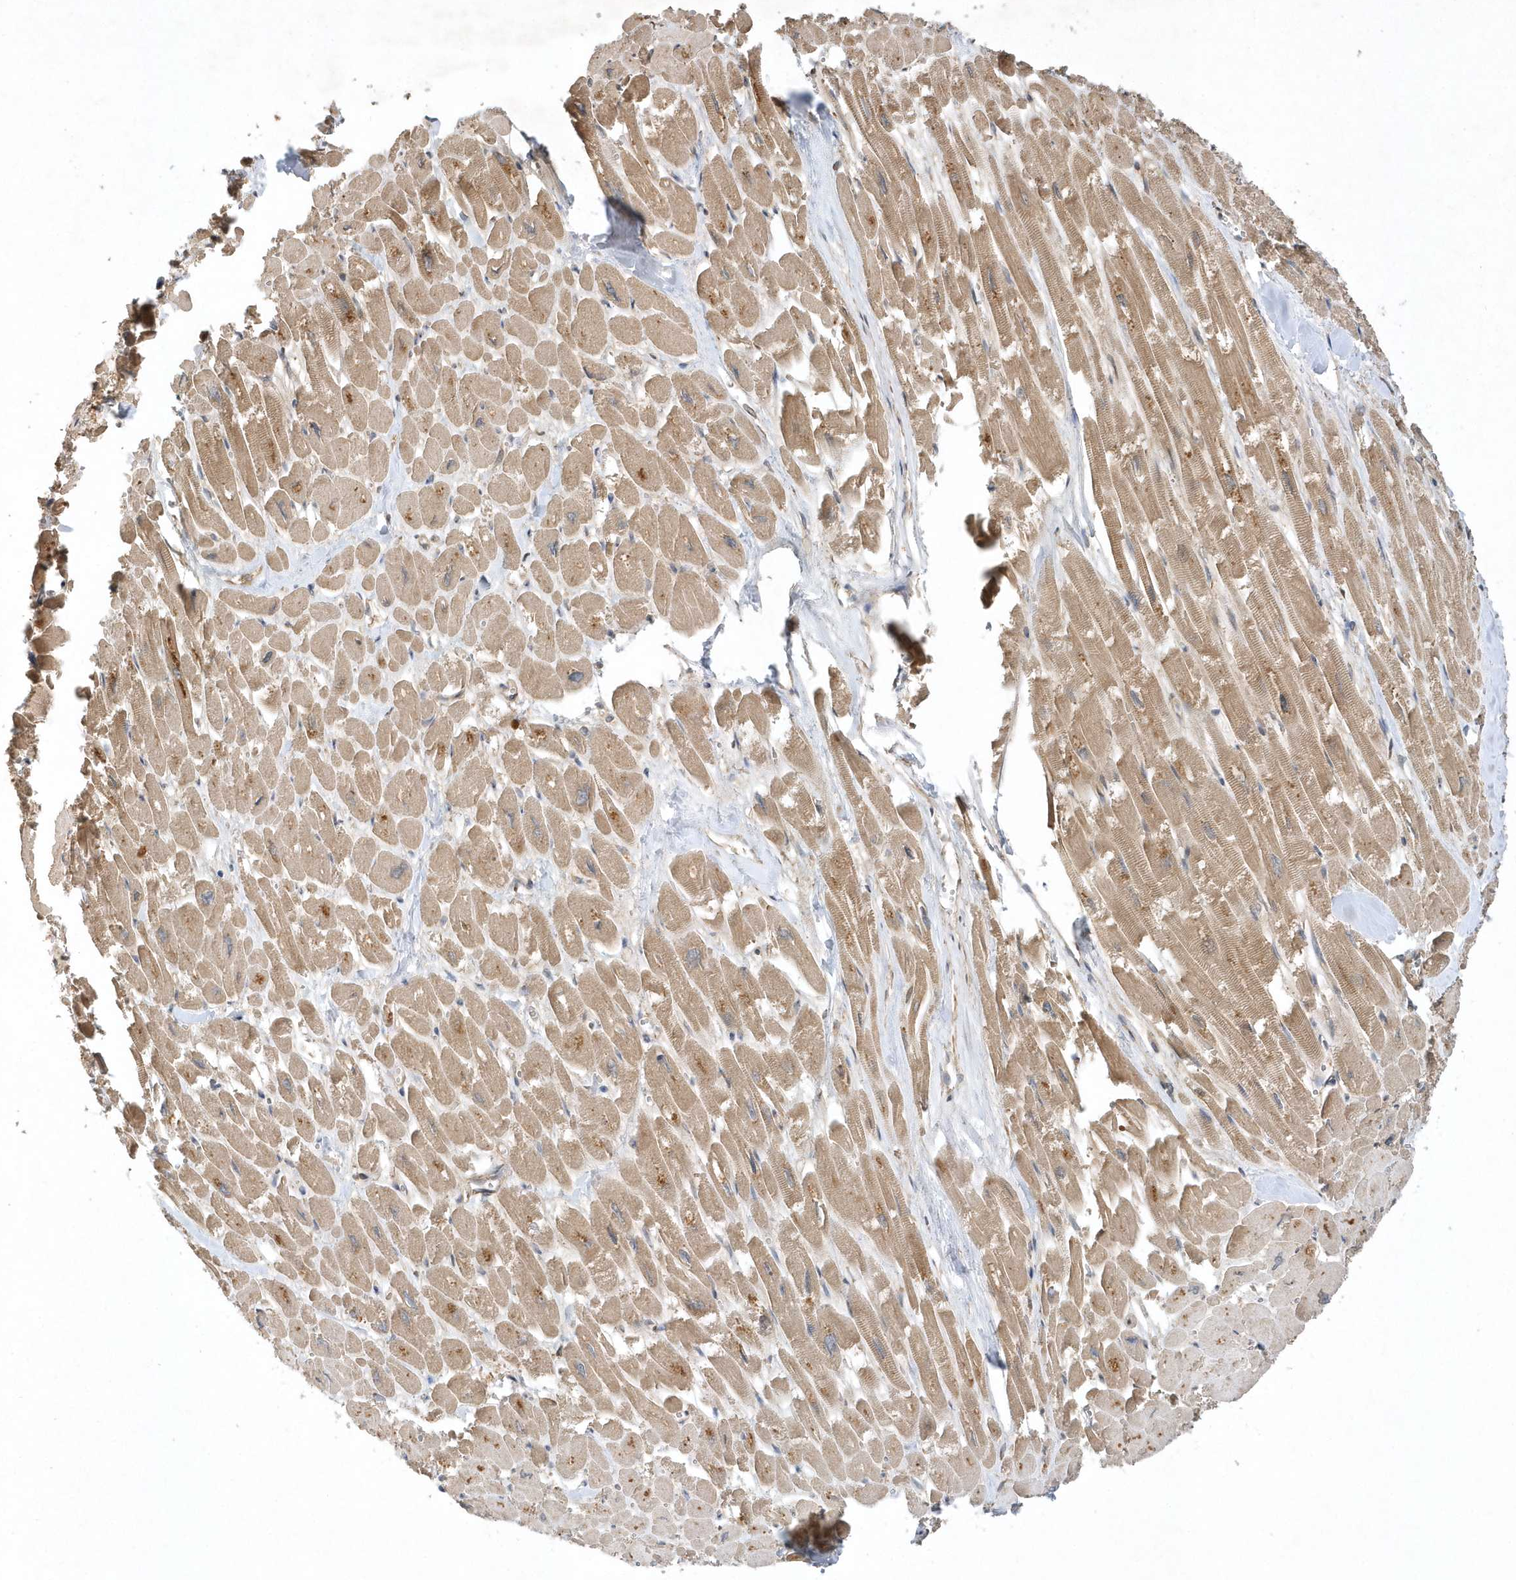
{"staining": {"intensity": "moderate", "quantity": ">75%", "location": "cytoplasmic/membranous"}, "tissue": "heart muscle", "cell_type": "Cardiomyocytes", "image_type": "normal", "snomed": [{"axis": "morphology", "description": "Normal tissue, NOS"}, {"axis": "topography", "description": "Heart"}], "caption": "The immunohistochemical stain shows moderate cytoplasmic/membranous expression in cardiomyocytes of unremarkable heart muscle. Nuclei are stained in blue.", "gene": "GFM2", "patient": {"sex": "male", "age": 54}}